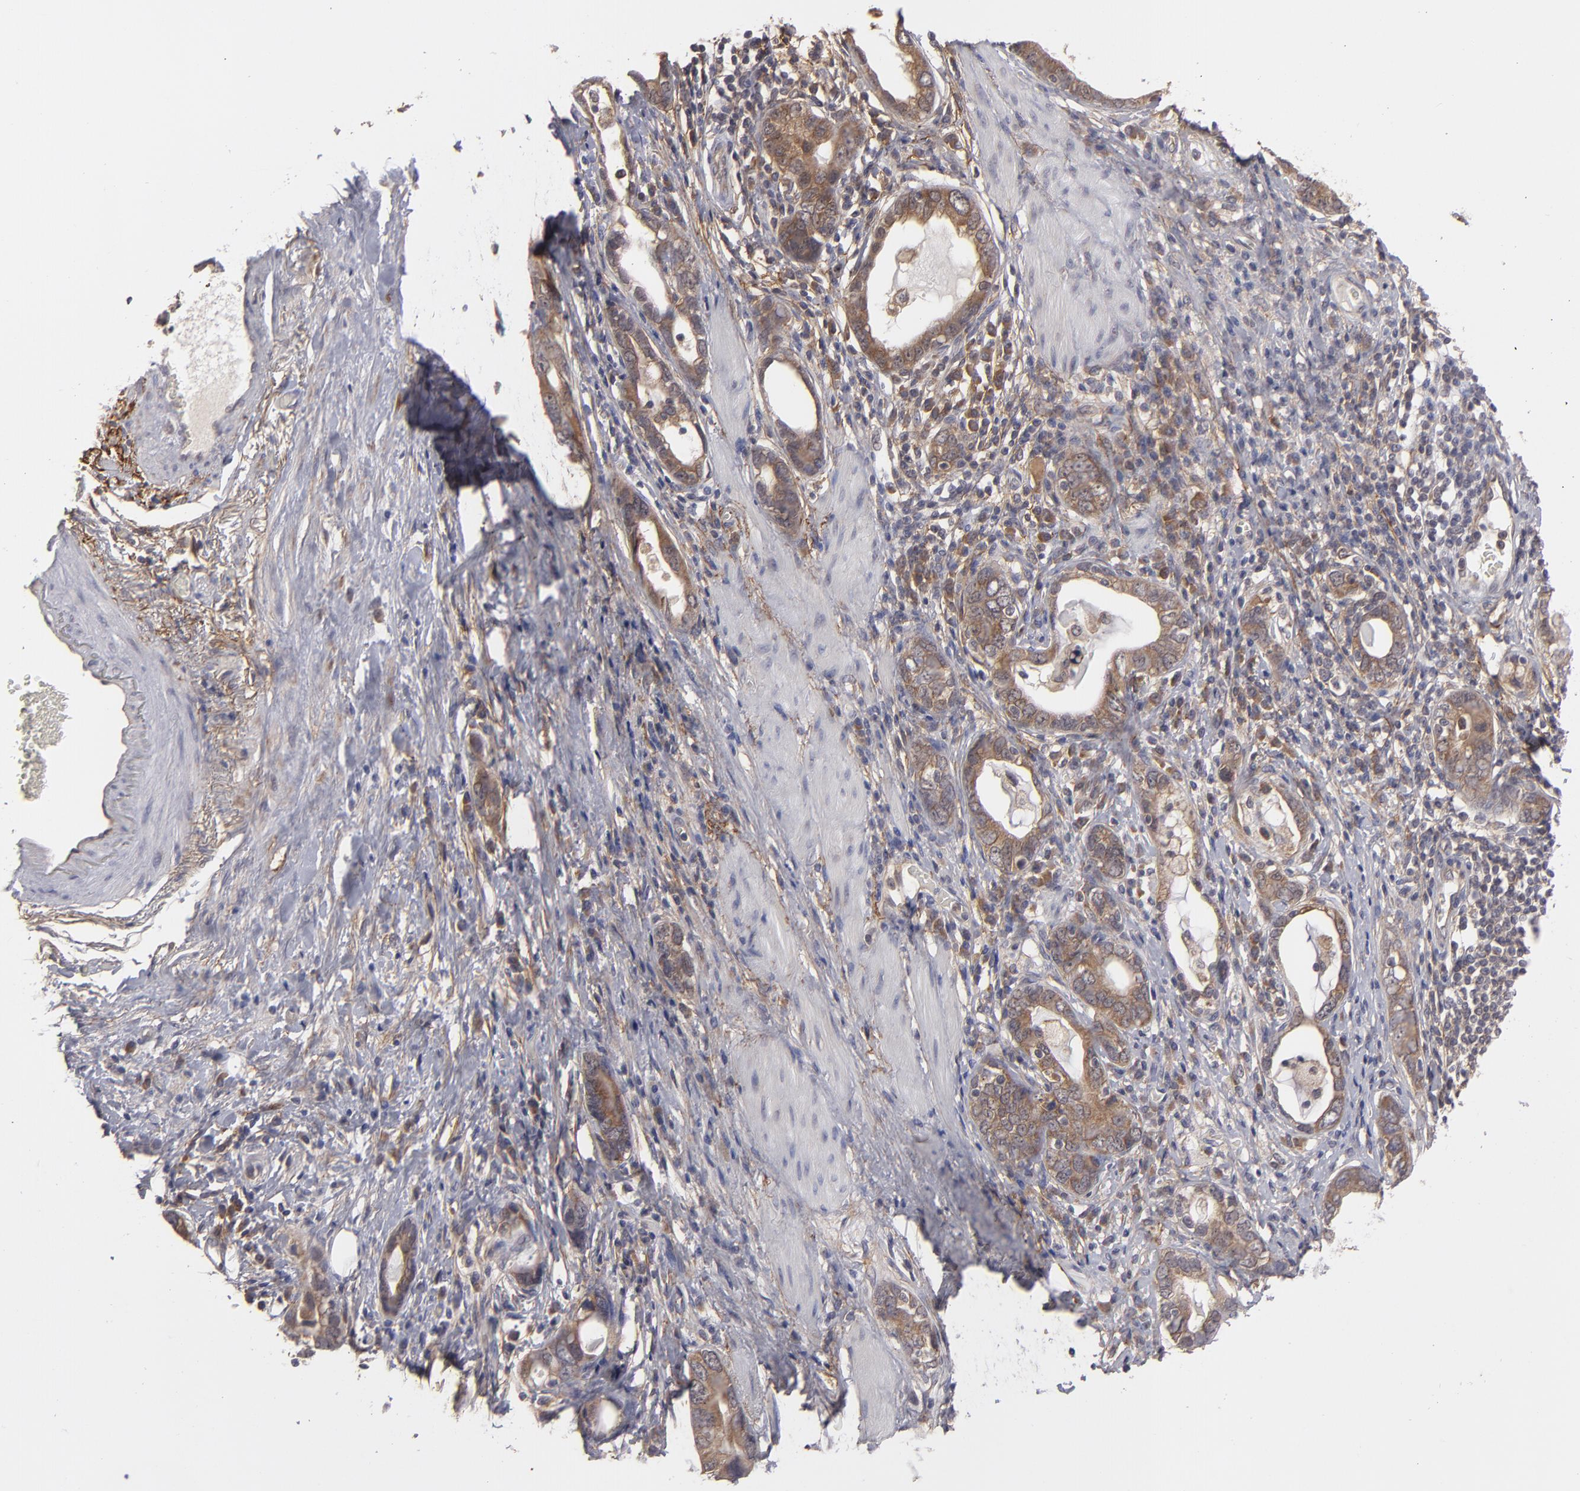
{"staining": {"intensity": "moderate", "quantity": ">75%", "location": "cytoplasmic/membranous"}, "tissue": "stomach cancer", "cell_type": "Tumor cells", "image_type": "cancer", "snomed": [{"axis": "morphology", "description": "Adenocarcinoma, NOS"}, {"axis": "topography", "description": "Stomach, lower"}], "caption": "A medium amount of moderate cytoplasmic/membranous expression is identified in about >75% of tumor cells in stomach cancer tissue.", "gene": "BMP6", "patient": {"sex": "female", "age": 93}}